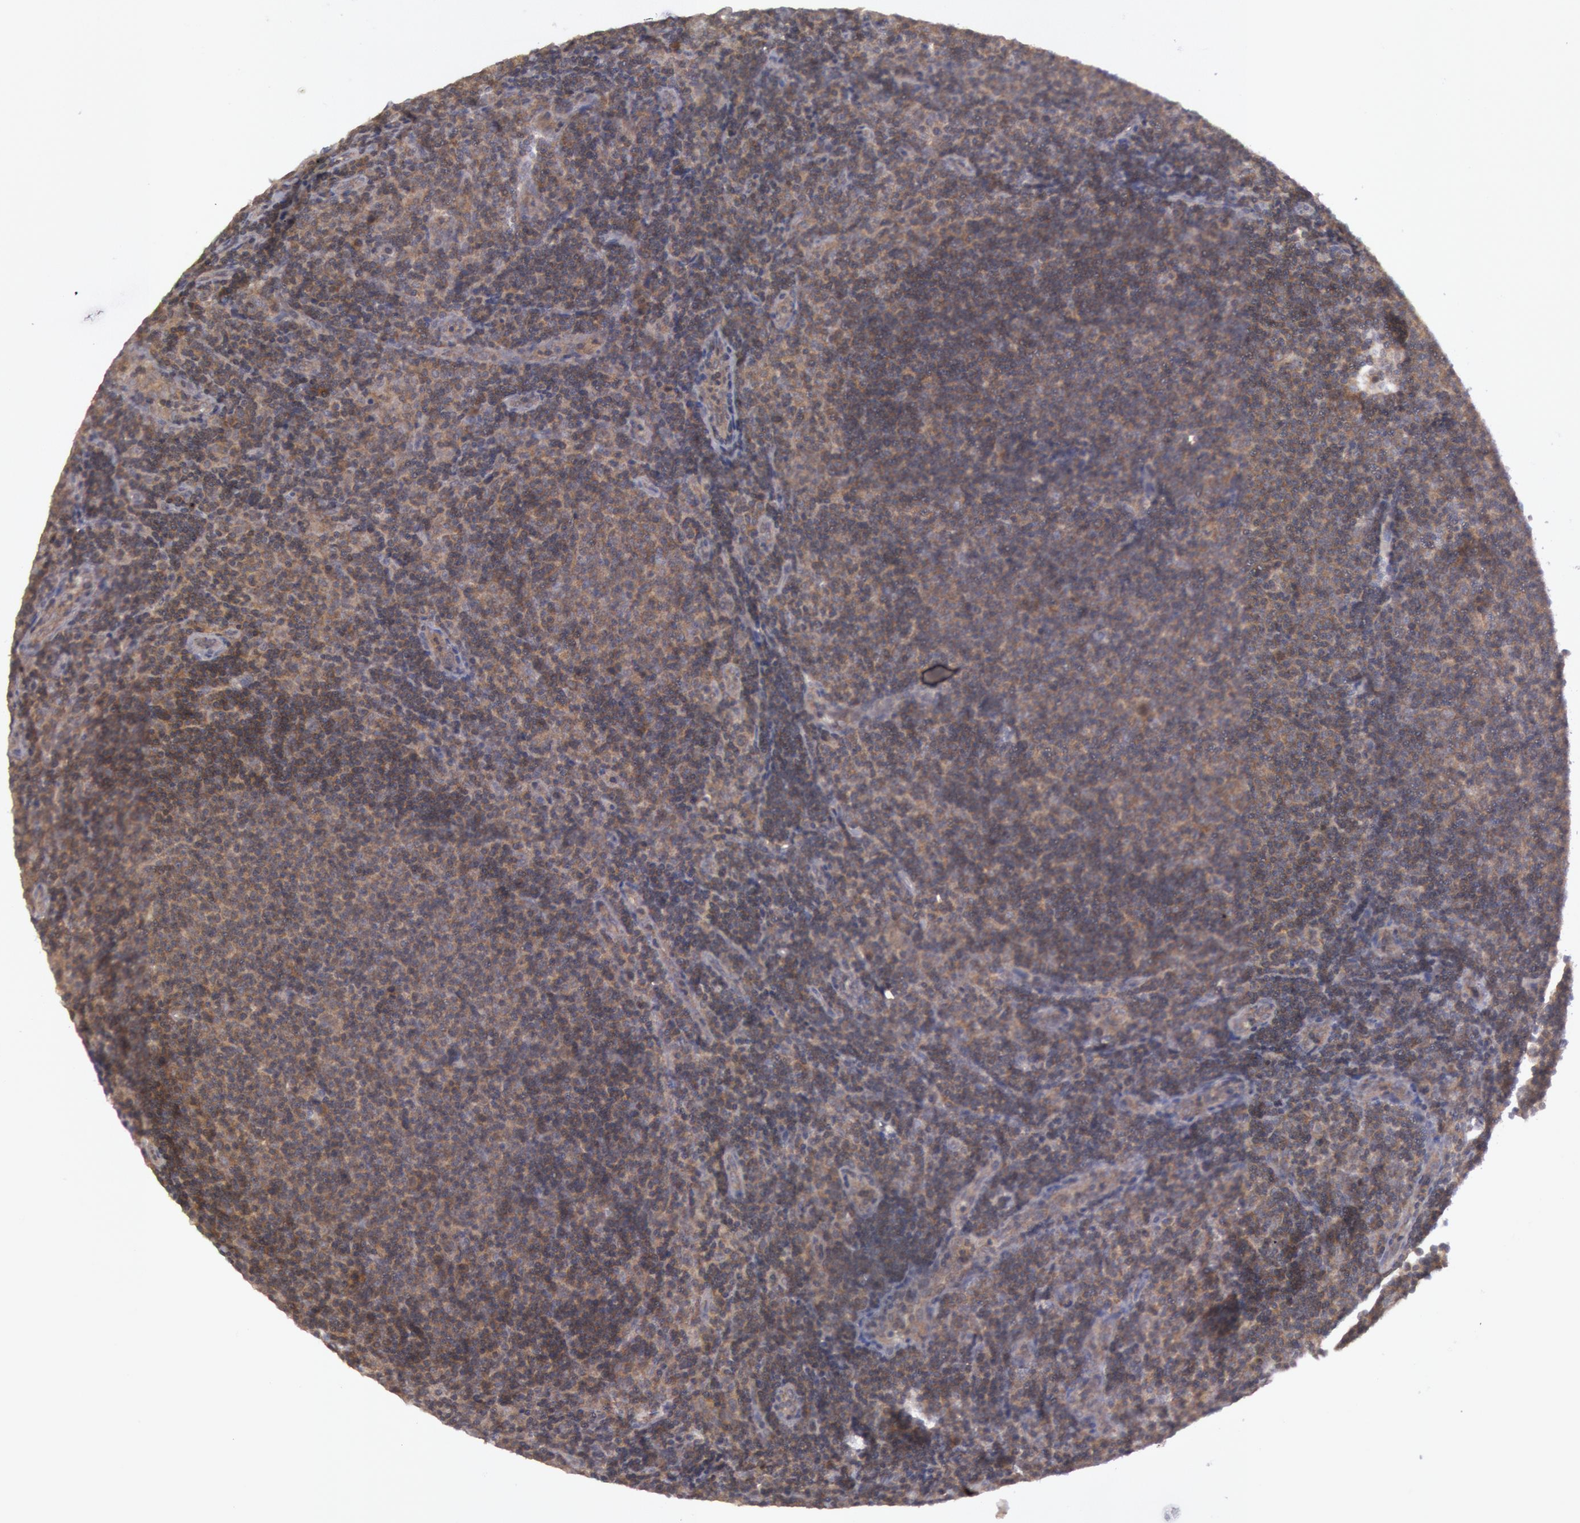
{"staining": {"intensity": "moderate", "quantity": ">75%", "location": "cytoplasmic/membranous"}, "tissue": "lymphoma", "cell_type": "Tumor cells", "image_type": "cancer", "snomed": [{"axis": "morphology", "description": "Malignant lymphoma, non-Hodgkin's type, Low grade"}, {"axis": "topography", "description": "Lymph node"}], "caption": "Protein staining shows moderate cytoplasmic/membranous expression in about >75% of tumor cells in lymphoma.", "gene": "BRAF", "patient": {"sex": "male", "age": 49}}